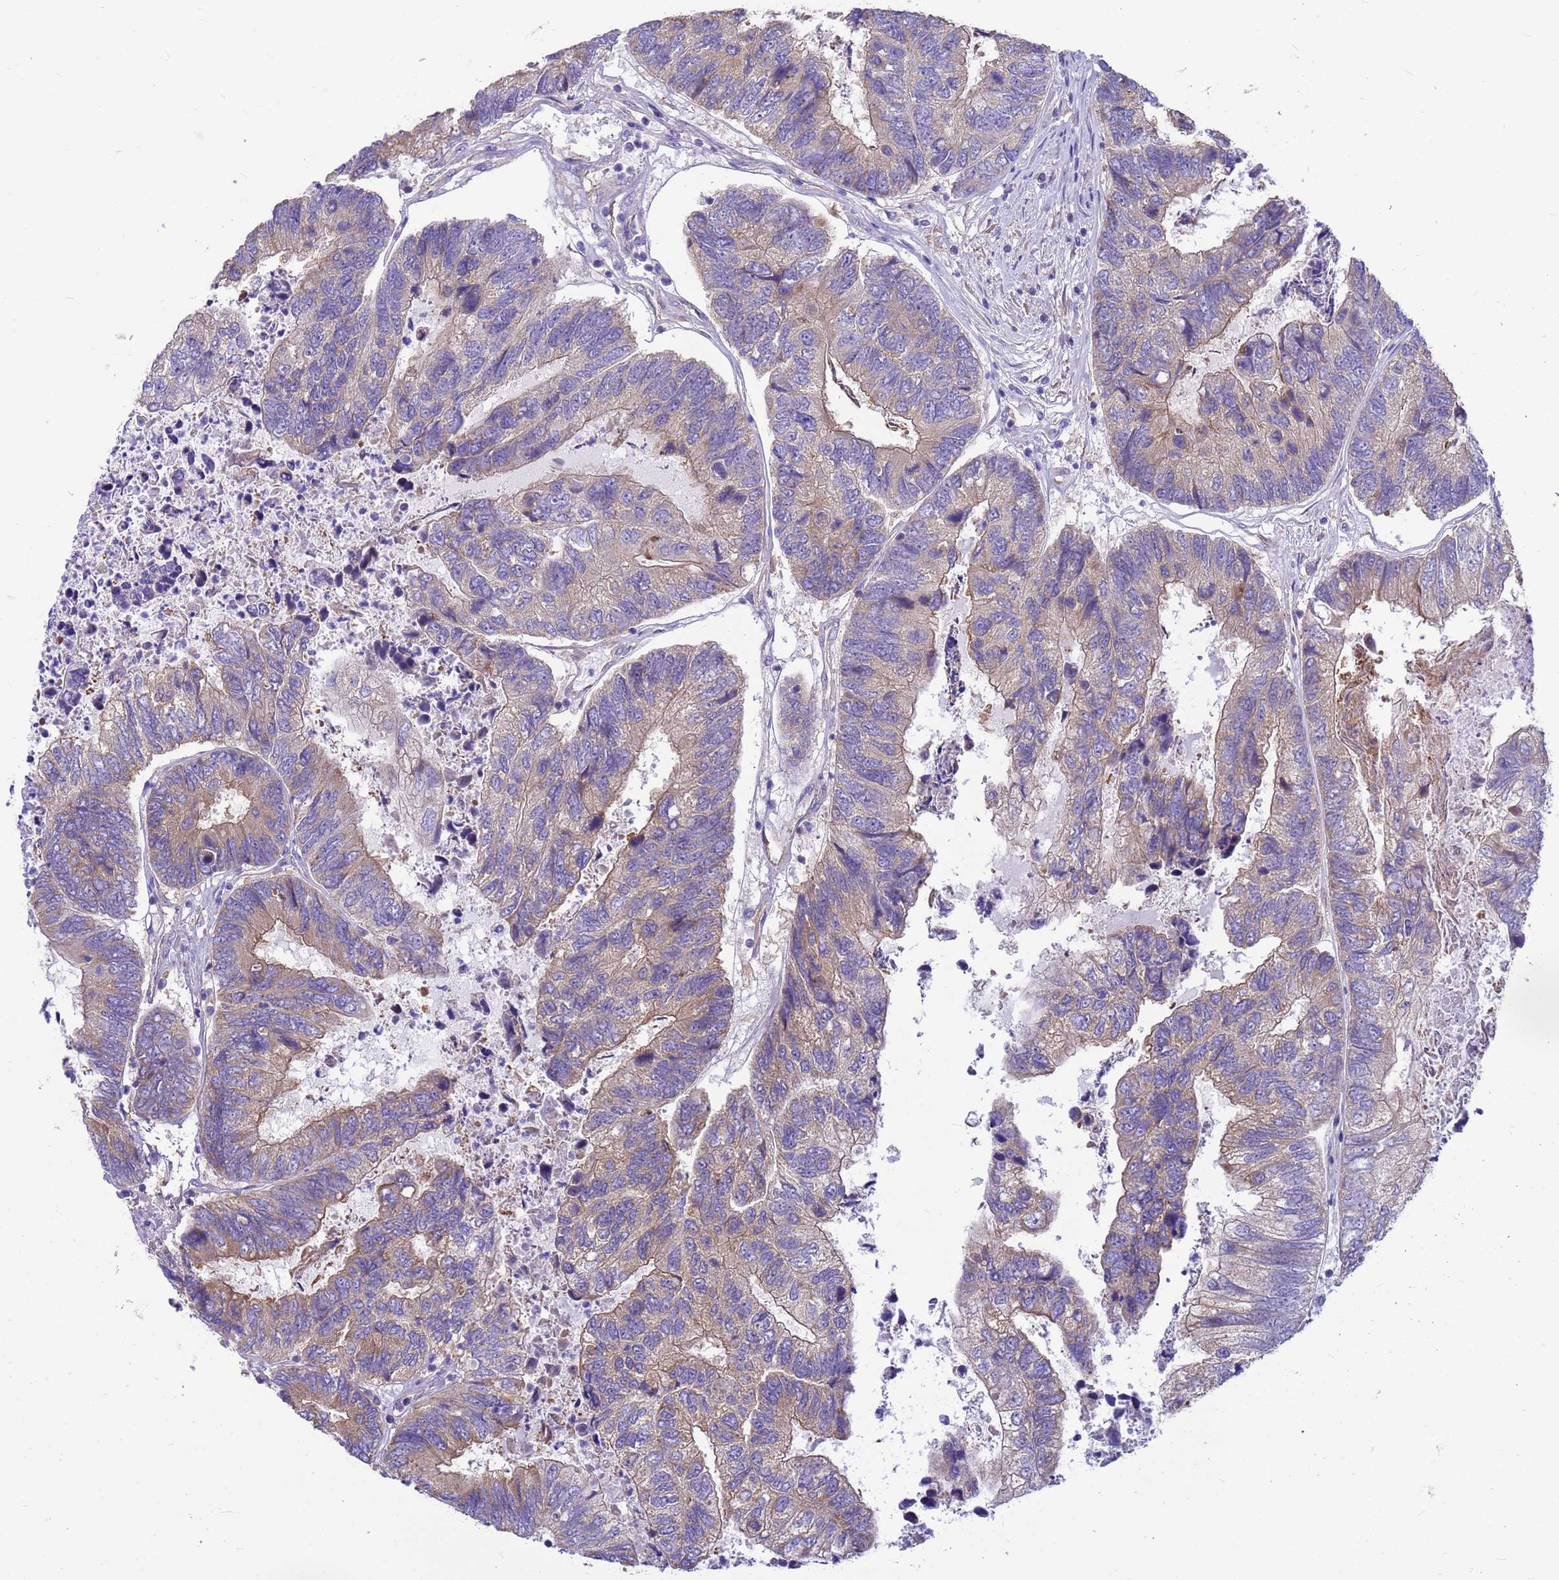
{"staining": {"intensity": "moderate", "quantity": "25%-75%", "location": "cytoplasmic/membranous"}, "tissue": "colorectal cancer", "cell_type": "Tumor cells", "image_type": "cancer", "snomed": [{"axis": "morphology", "description": "Adenocarcinoma, NOS"}, {"axis": "topography", "description": "Colon"}], "caption": "IHC (DAB (3,3'-diaminobenzidine)) staining of human colorectal cancer displays moderate cytoplasmic/membranous protein positivity in approximately 25%-75% of tumor cells. (Stains: DAB (3,3'-diaminobenzidine) in brown, nuclei in blue, Microscopy: brightfield microscopy at high magnification).", "gene": "TUBB1", "patient": {"sex": "female", "age": 67}}